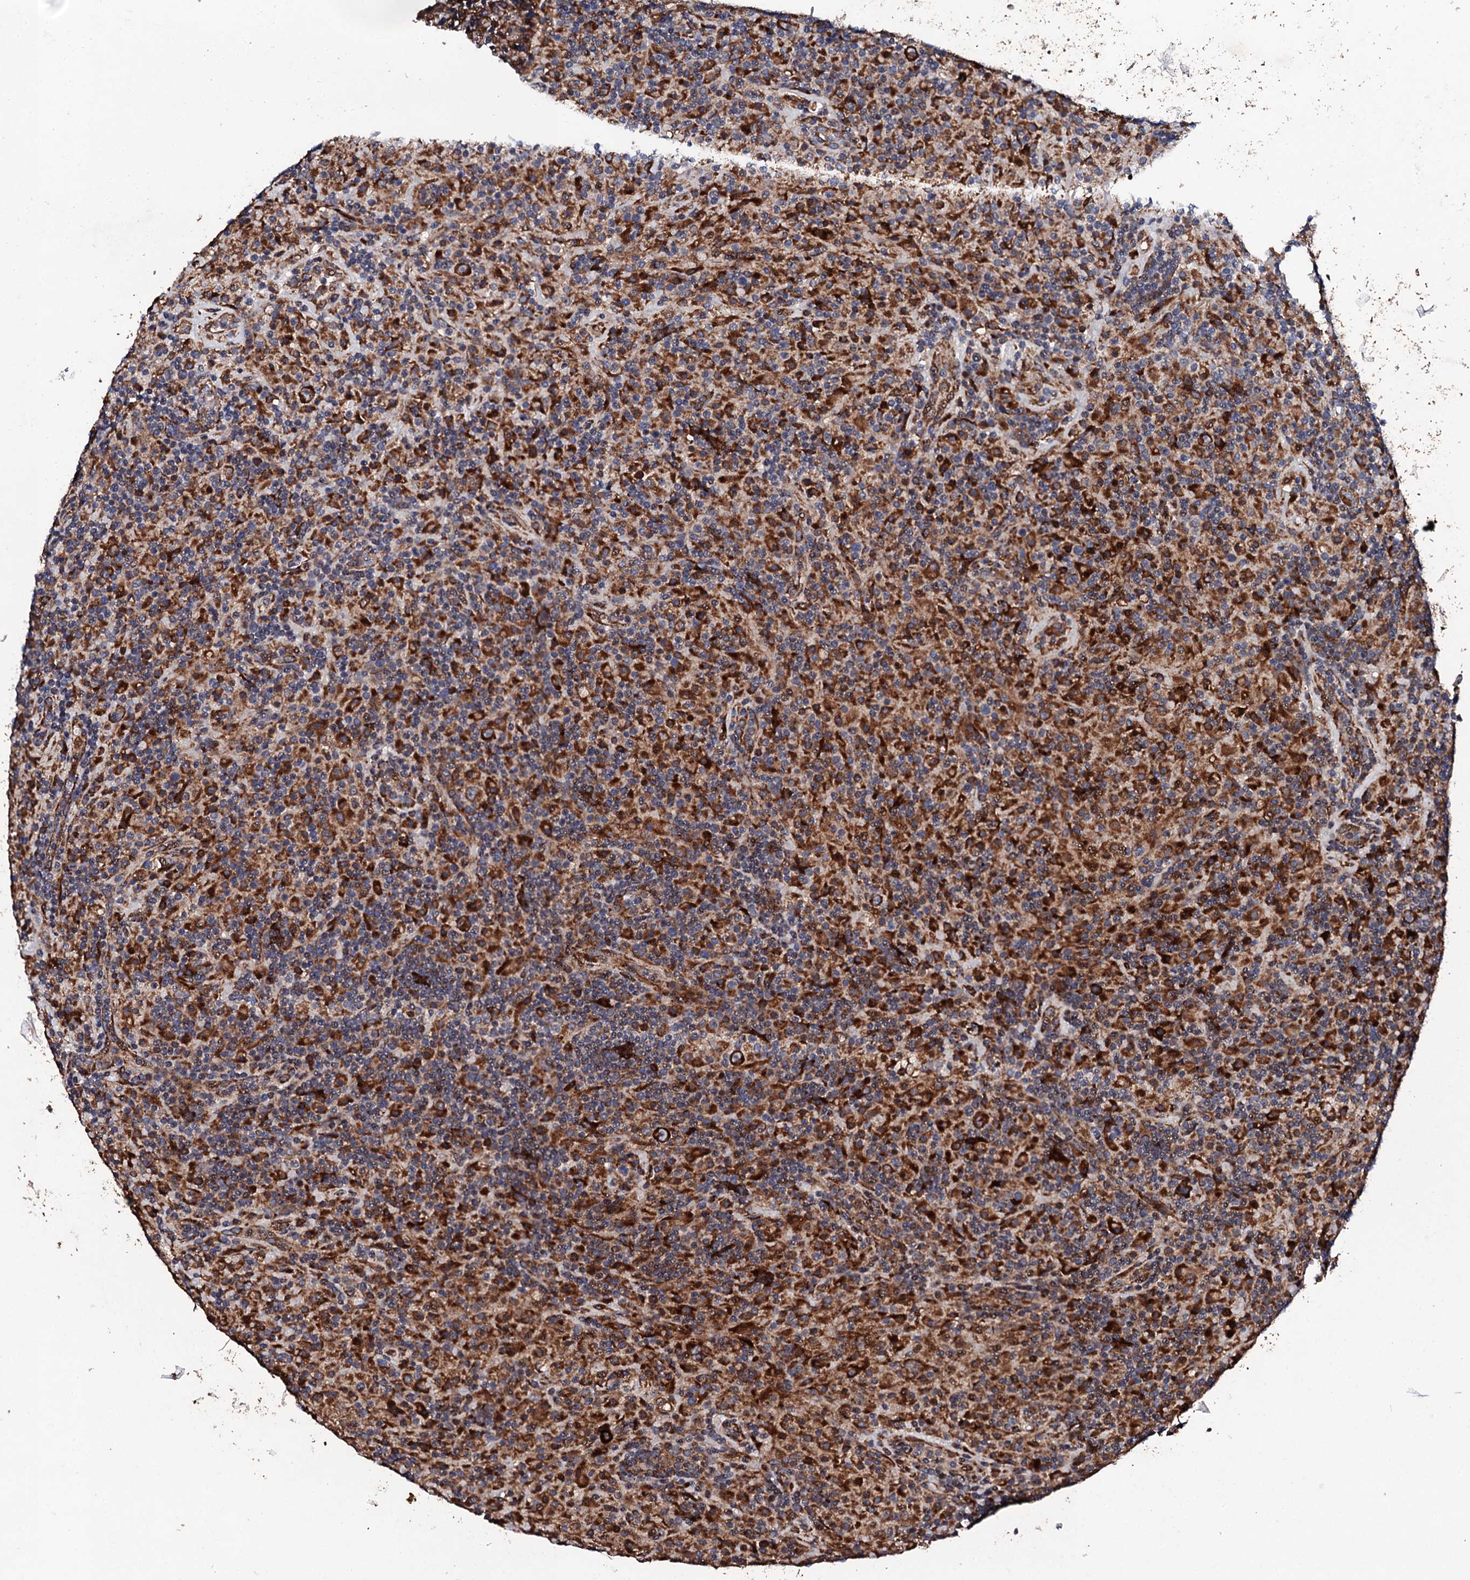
{"staining": {"intensity": "strong", "quantity": ">75%", "location": "cytoplasmic/membranous"}, "tissue": "lymphoma", "cell_type": "Tumor cells", "image_type": "cancer", "snomed": [{"axis": "morphology", "description": "Hodgkin's disease, NOS"}, {"axis": "topography", "description": "Lymph node"}], "caption": "There is high levels of strong cytoplasmic/membranous positivity in tumor cells of Hodgkin's disease, as demonstrated by immunohistochemical staining (brown color).", "gene": "LIPT2", "patient": {"sex": "male", "age": 70}}